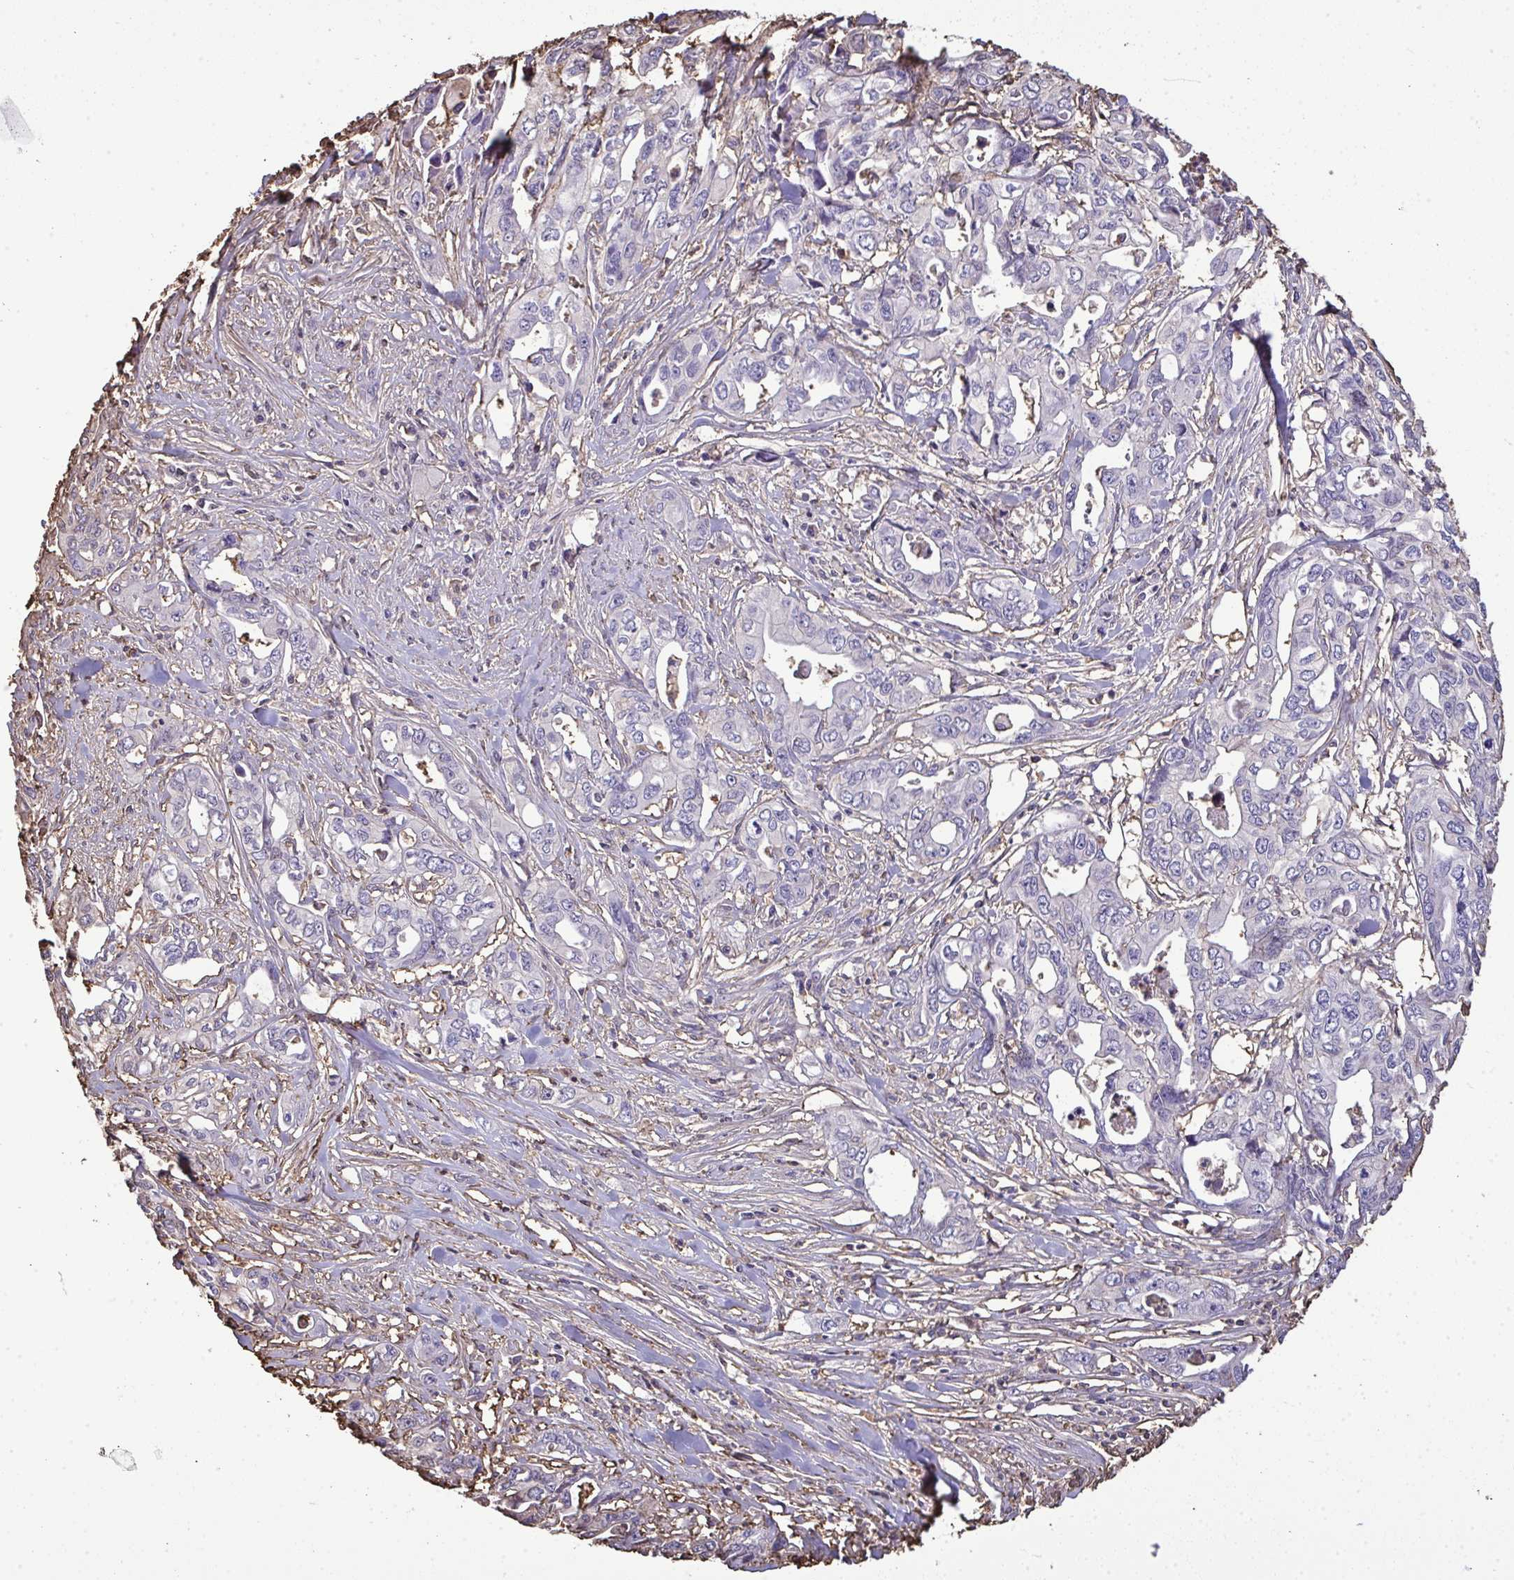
{"staining": {"intensity": "negative", "quantity": "none", "location": "none"}, "tissue": "pancreatic cancer", "cell_type": "Tumor cells", "image_type": "cancer", "snomed": [{"axis": "morphology", "description": "Adenocarcinoma, NOS"}, {"axis": "topography", "description": "Pancreas"}], "caption": "Tumor cells are negative for protein expression in human pancreatic cancer (adenocarcinoma).", "gene": "ANXA5", "patient": {"sex": "male", "age": 68}}